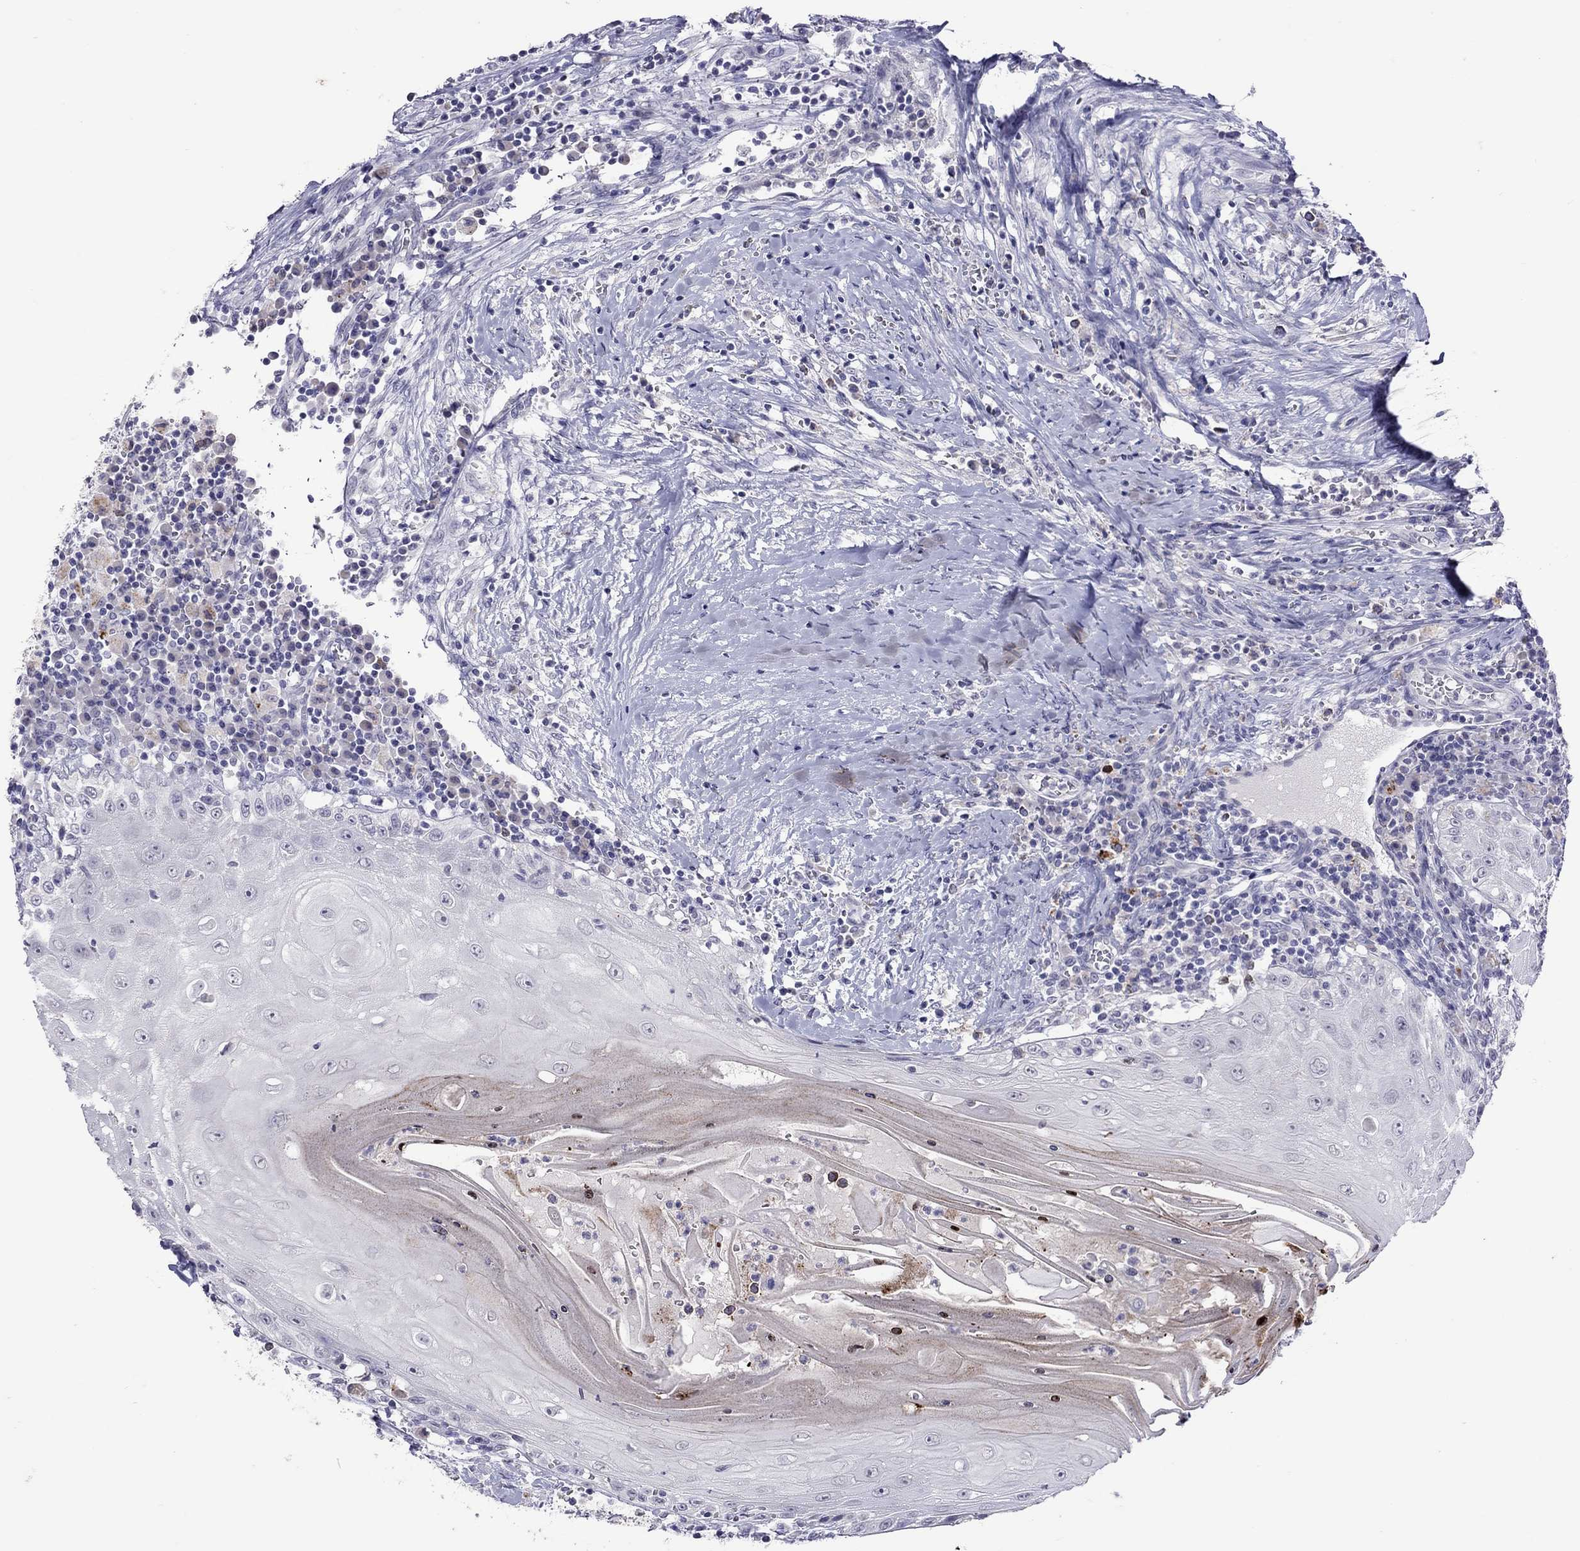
{"staining": {"intensity": "negative", "quantity": "none", "location": "none"}, "tissue": "head and neck cancer", "cell_type": "Tumor cells", "image_type": "cancer", "snomed": [{"axis": "morphology", "description": "Squamous cell carcinoma, NOS"}, {"axis": "topography", "description": "Oral tissue"}, {"axis": "topography", "description": "Head-Neck"}], "caption": "Tumor cells are negative for brown protein staining in head and neck cancer. (DAB IHC visualized using brightfield microscopy, high magnification).", "gene": "SLAMF1", "patient": {"sex": "male", "age": 58}}